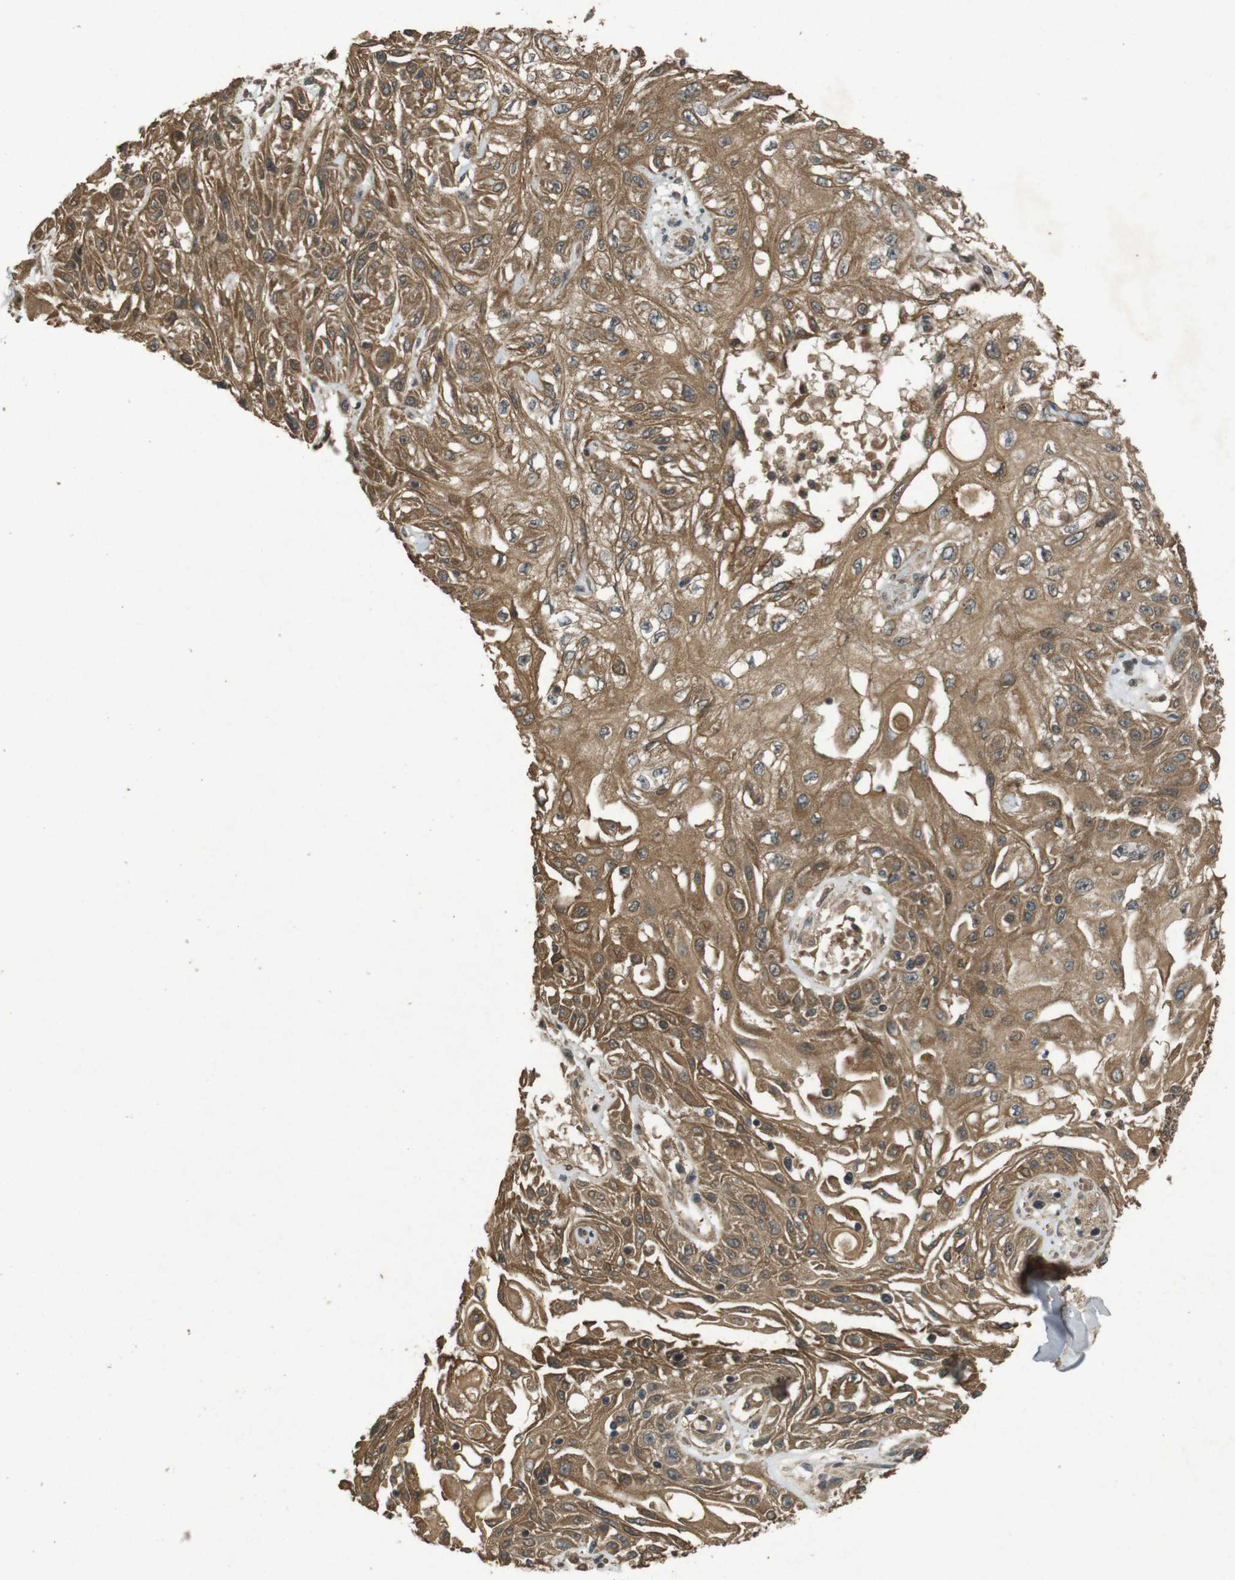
{"staining": {"intensity": "moderate", "quantity": ">75%", "location": "cytoplasmic/membranous"}, "tissue": "skin cancer", "cell_type": "Tumor cells", "image_type": "cancer", "snomed": [{"axis": "morphology", "description": "Squamous cell carcinoma, NOS"}, {"axis": "topography", "description": "Skin"}], "caption": "Moderate cytoplasmic/membranous expression for a protein is seen in about >75% of tumor cells of skin cancer using IHC.", "gene": "TAP1", "patient": {"sex": "male", "age": 75}}